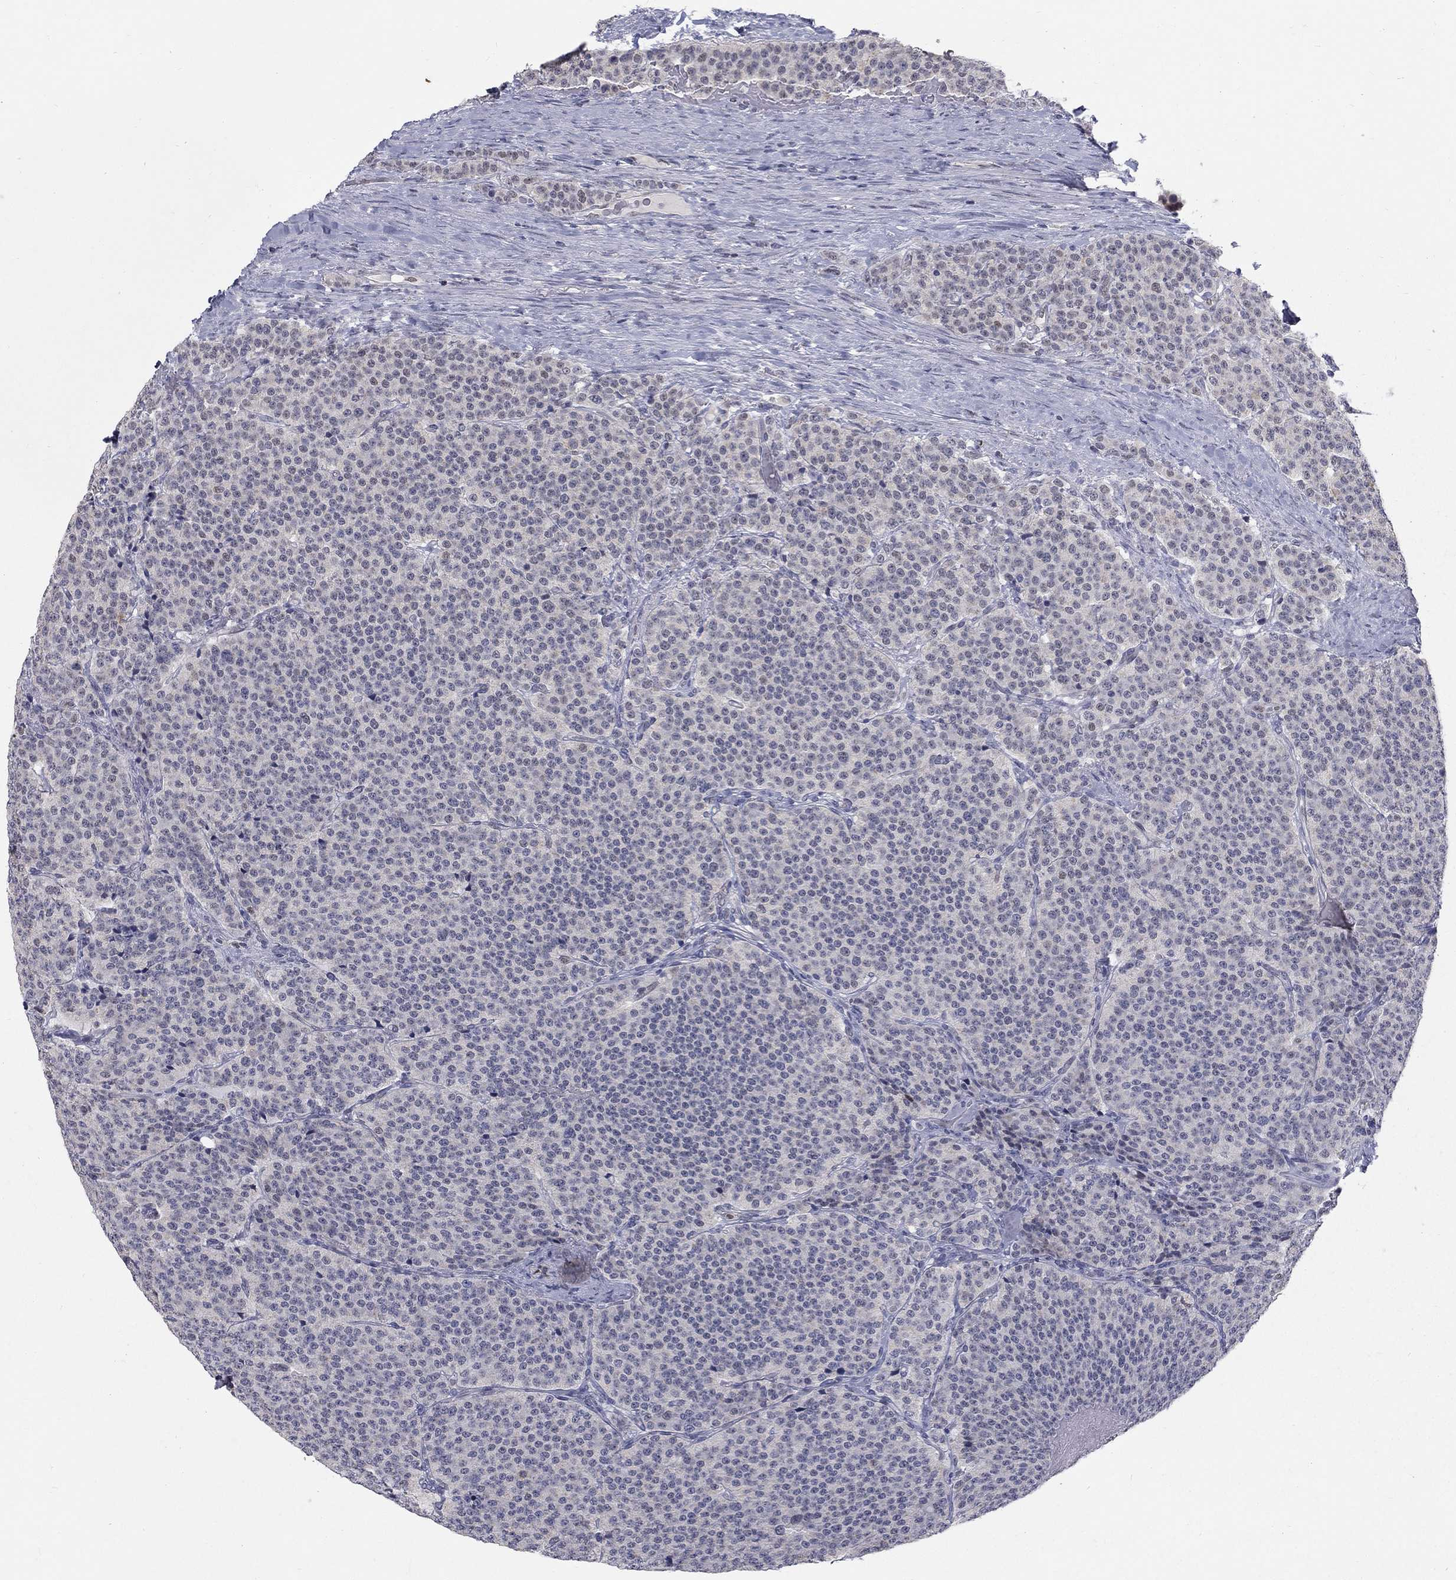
{"staining": {"intensity": "negative", "quantity": "none", "location": "none"}, "tissue": "carcinoid", "cell_type": "Tumor cells", "image_type": "cancer", "snomed": [{"axis": "morphology", "description": "Carcinoid, malignant, NOS"}, {"axis": "topography", "description": "Small intestine"}], "caption": "DAB (3,3'-diaminobenzidine) immunohistochemical staining of carcinoid (malignant) reveals no significant expression in tumor cells.", "gene": "GCFC2", "patient": {"sex": "female", "age": 58}}